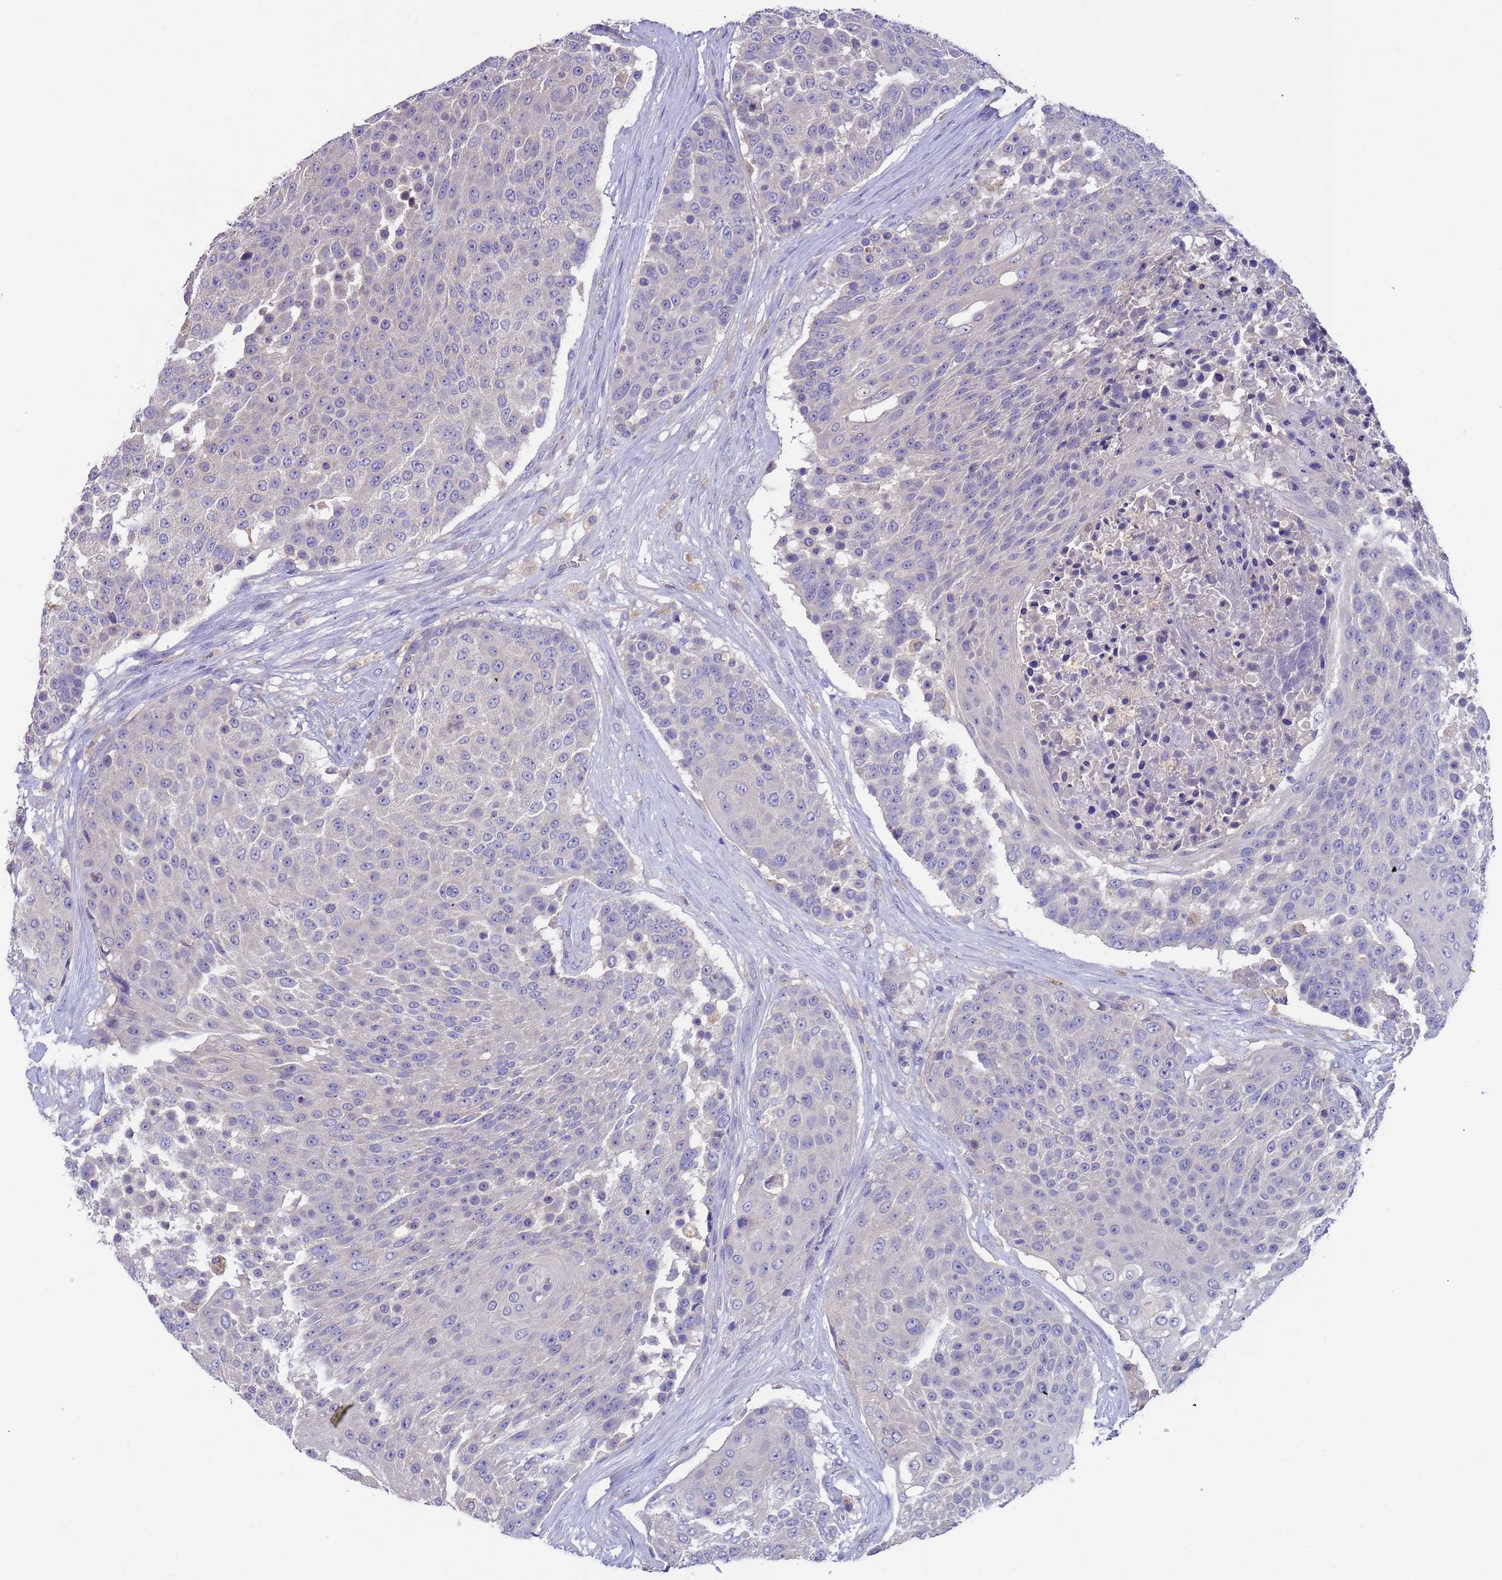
{"staining": {"intensity": "negative", "quantity": "none", "location": "none"}, "tissue": "urothelial cancer", "cell_type": "Tumor cells", "image_type": "cancer", "snomed": [{"axis": "morphology", "description": "Urothelial carcinoma, High grade"}, {"axis": "topography", "description": "Urinary bladder"}], "caption": "High magnification brightfield microscopy of urothelial carcinoma (high-grade) stained with DAB (brown) and counterstained with hematoxylin (blue): tumor cells show no significant expression.", "gene": "SRL", "patient": {"sex": "female", "age": 63}}